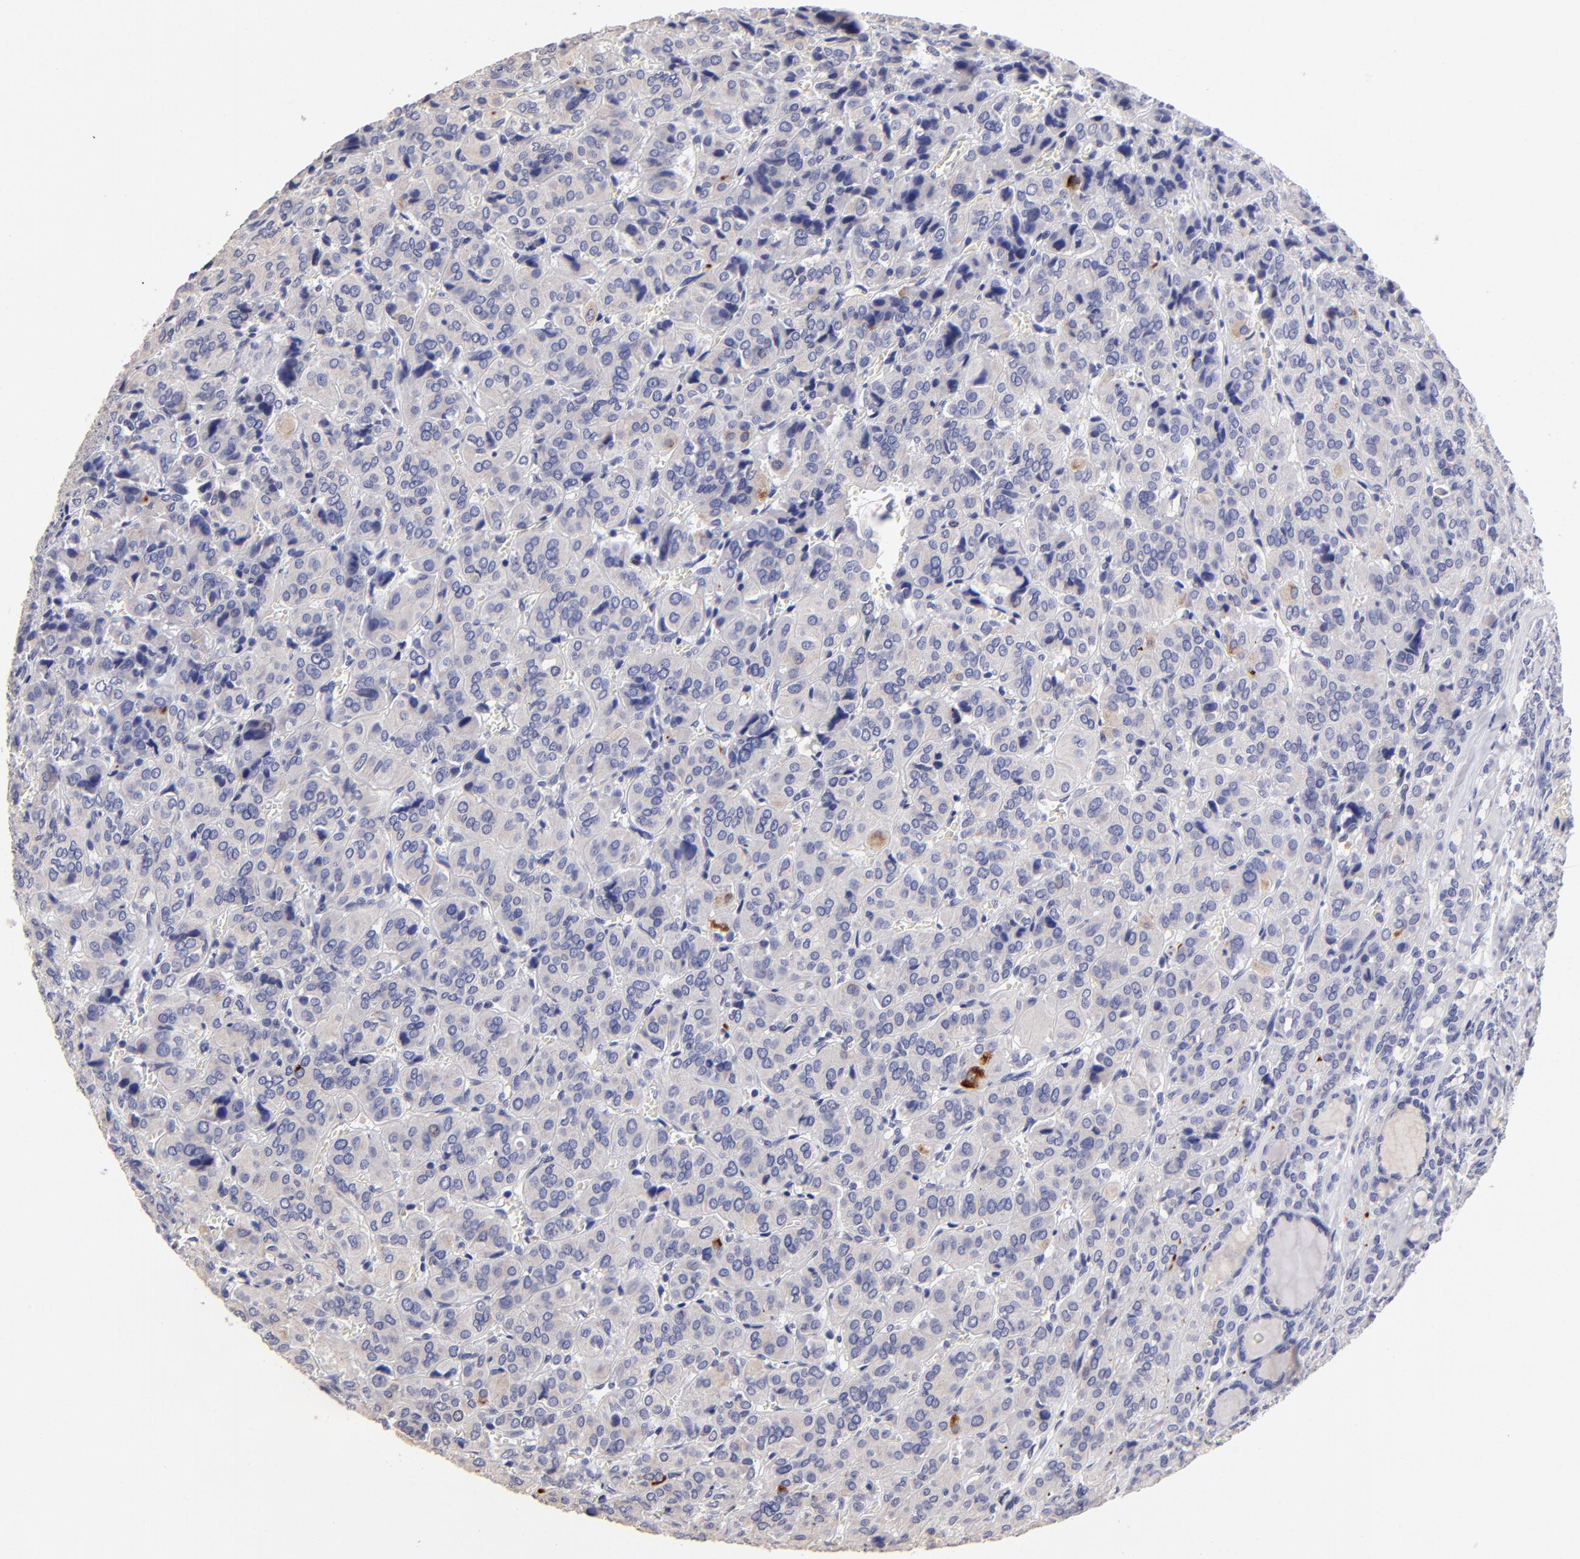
{"staining": {"intensity": "weak", "quantity": ">75%", "location": "cytoplasmic/membranous"}, "tissue": "thyroid cancer", "cell_type": "Tumor cells", "image_type": "cancer", "snomed": [{"axis": "morphology", "description": "Follicular adenoma carcinoma, NOS"}, {"axis": "topography", "description": "Thyroid gland"}], "caption": "Protein expression analysis of human thyroid cancer reveals weak cytoplasmic/membranous expression in about >75% of tumor cells. (DAB (3,3'-diaminobenzidine) = brown stain, brightfield microscopy at high magnification).", "gene": "DNMT1", "patient": {"sex": "female", "age": 71}}